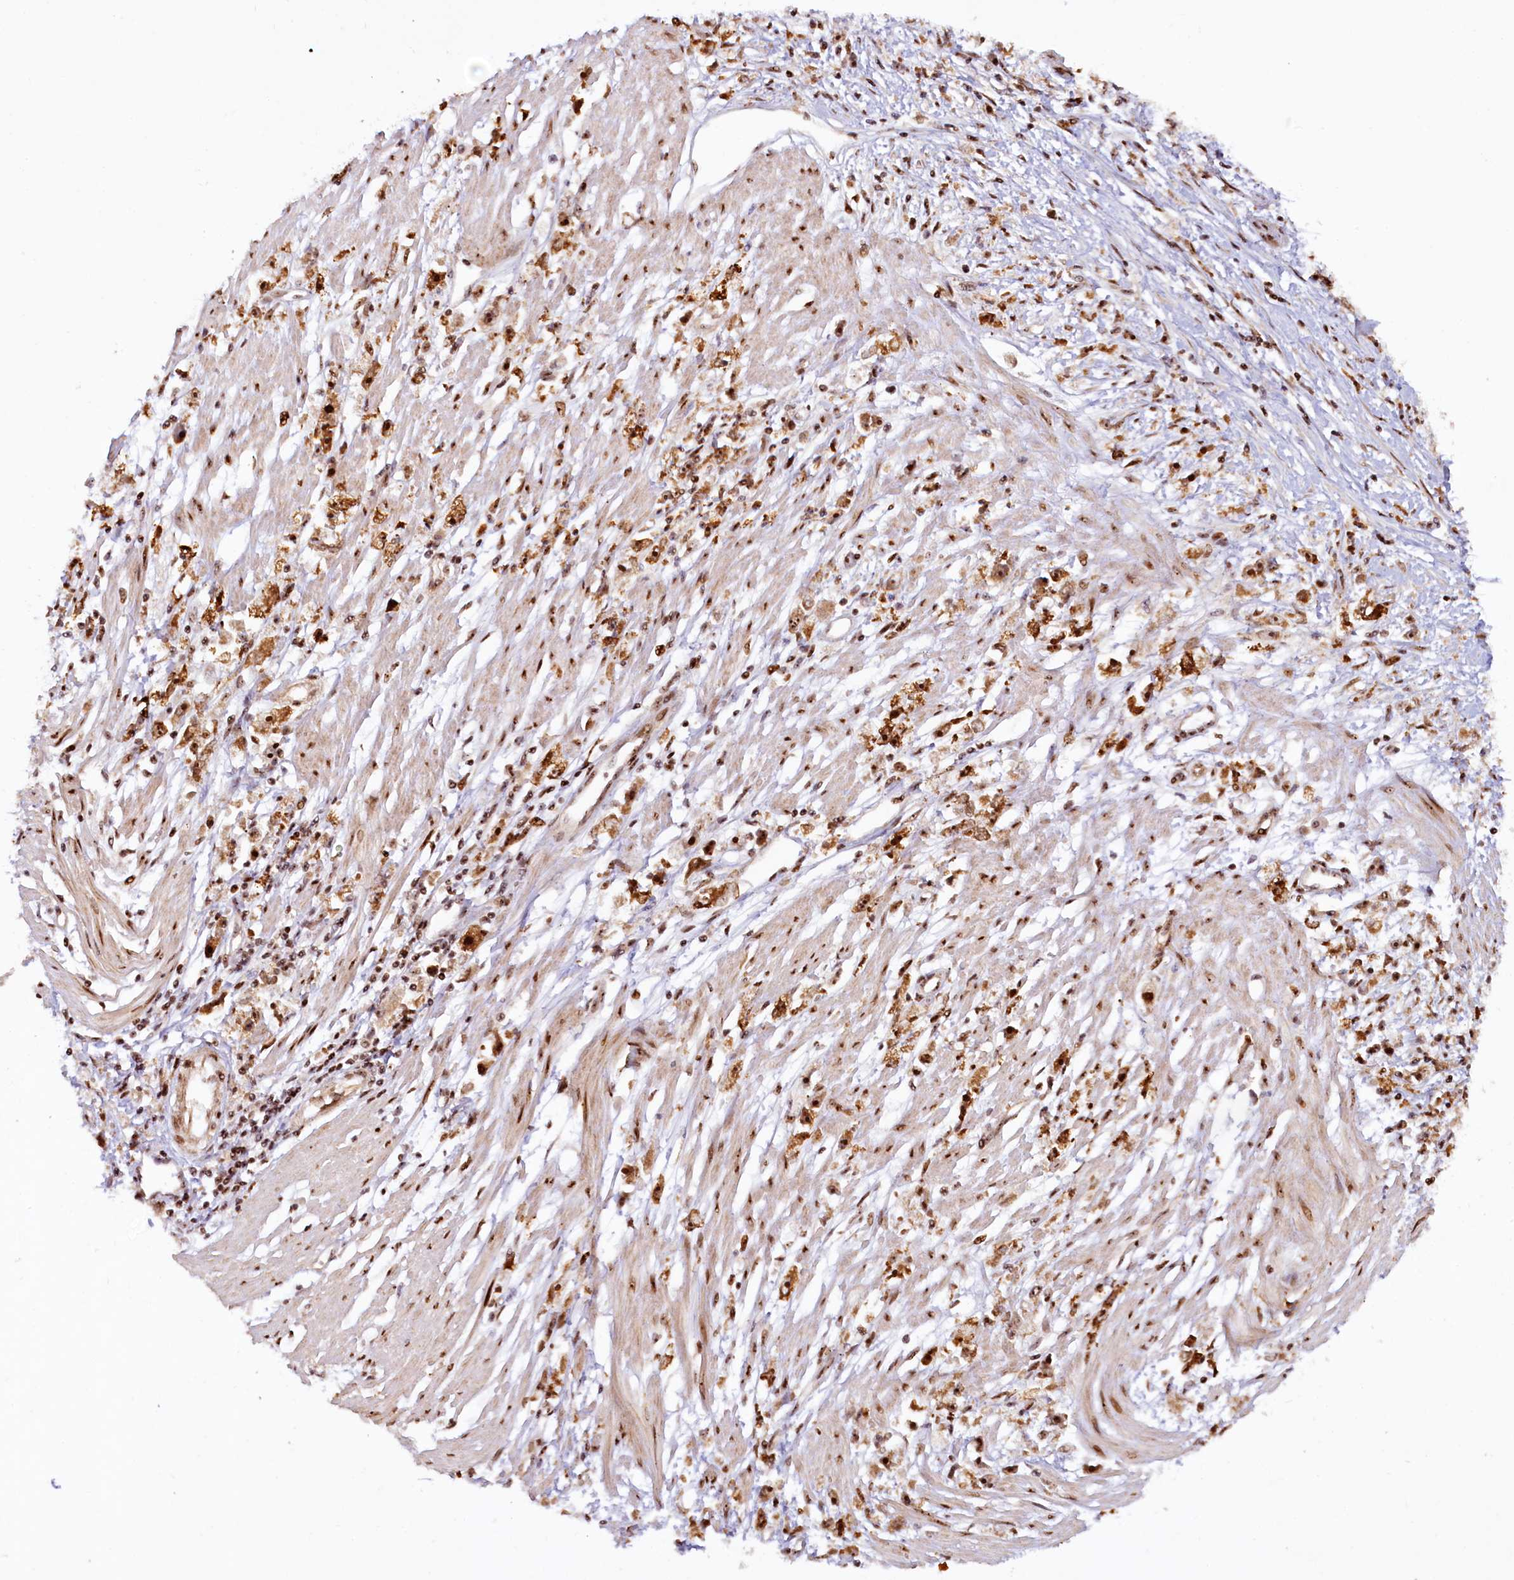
{"staining": {"intensity": "strong", "quantity": ">75%", "location": "nuclear"}, "tissue": "stomach cancer", "cell_type": "Tumor cells", "image_type": "cancer", "snomed": [{"axis": "morphology", "description": "Adenocarcinoma, NOS"}, {"axis": "topography", "description": "Stomach"}], "caption": "Strong nuclear staining is appreciated in about >75% of tumor cells in adenocarcinoma (stomach). (DAB (3,3'-diaminobenzidine) IHC, brown staining for protein, blue staining for nuclei).", "gene": "TCOF1", "patient": {"sex": "female", "age": 59}}